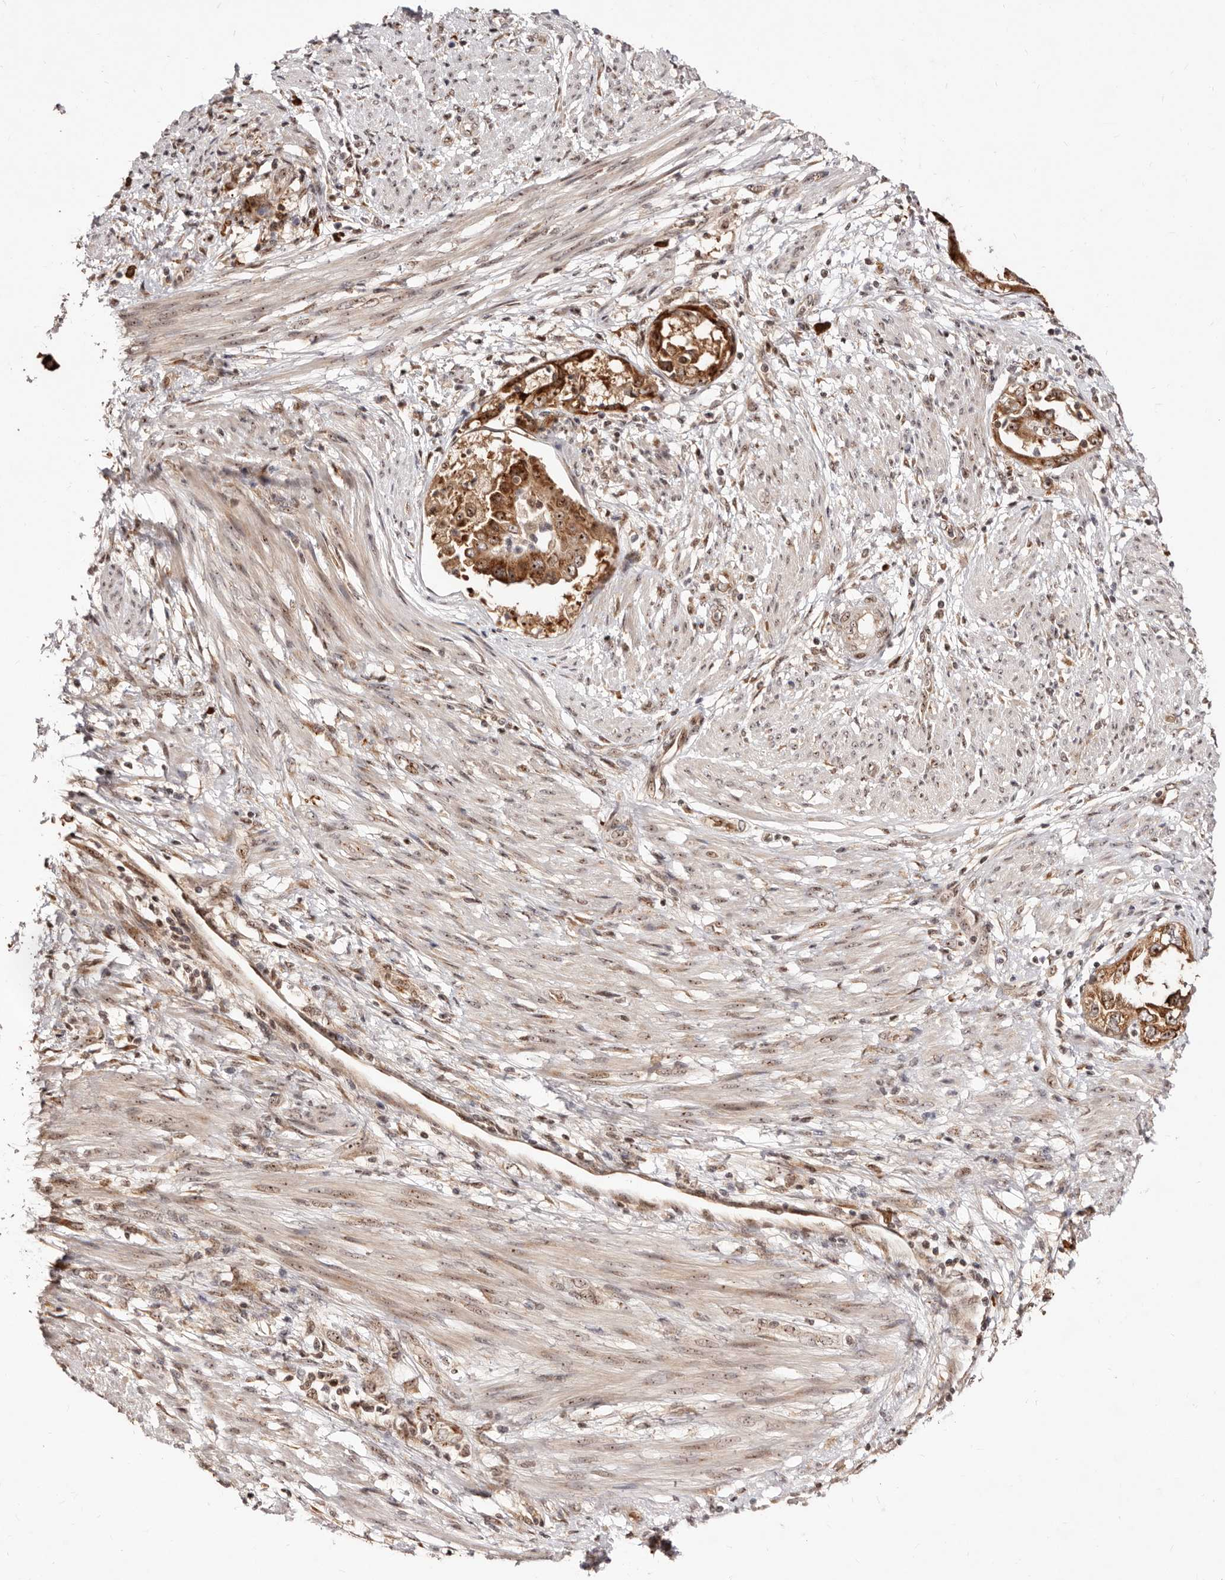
{"staining": {"intensity": "strong", "quantity": ">75%", "location": "cytoplasmic/membranous,nuclear"}, "tissue": "endometrial cancer", "cell_type": "Tumor cells", "image_type": "cancer", "snomed": [{"axis": "morphology", "description": "Adenocarcinoma, NOS"}, {"axis": "topography", "description": "Endometrium"}], "caption": "Tumor cells demonstrate high levels of strong cytoplasmic/membranous and nuclear positivity in about >75% of cells in adenocarcinoma (endometrial).", "gene": "APOL6", "patient": {"sex": "female", "age": 85}}